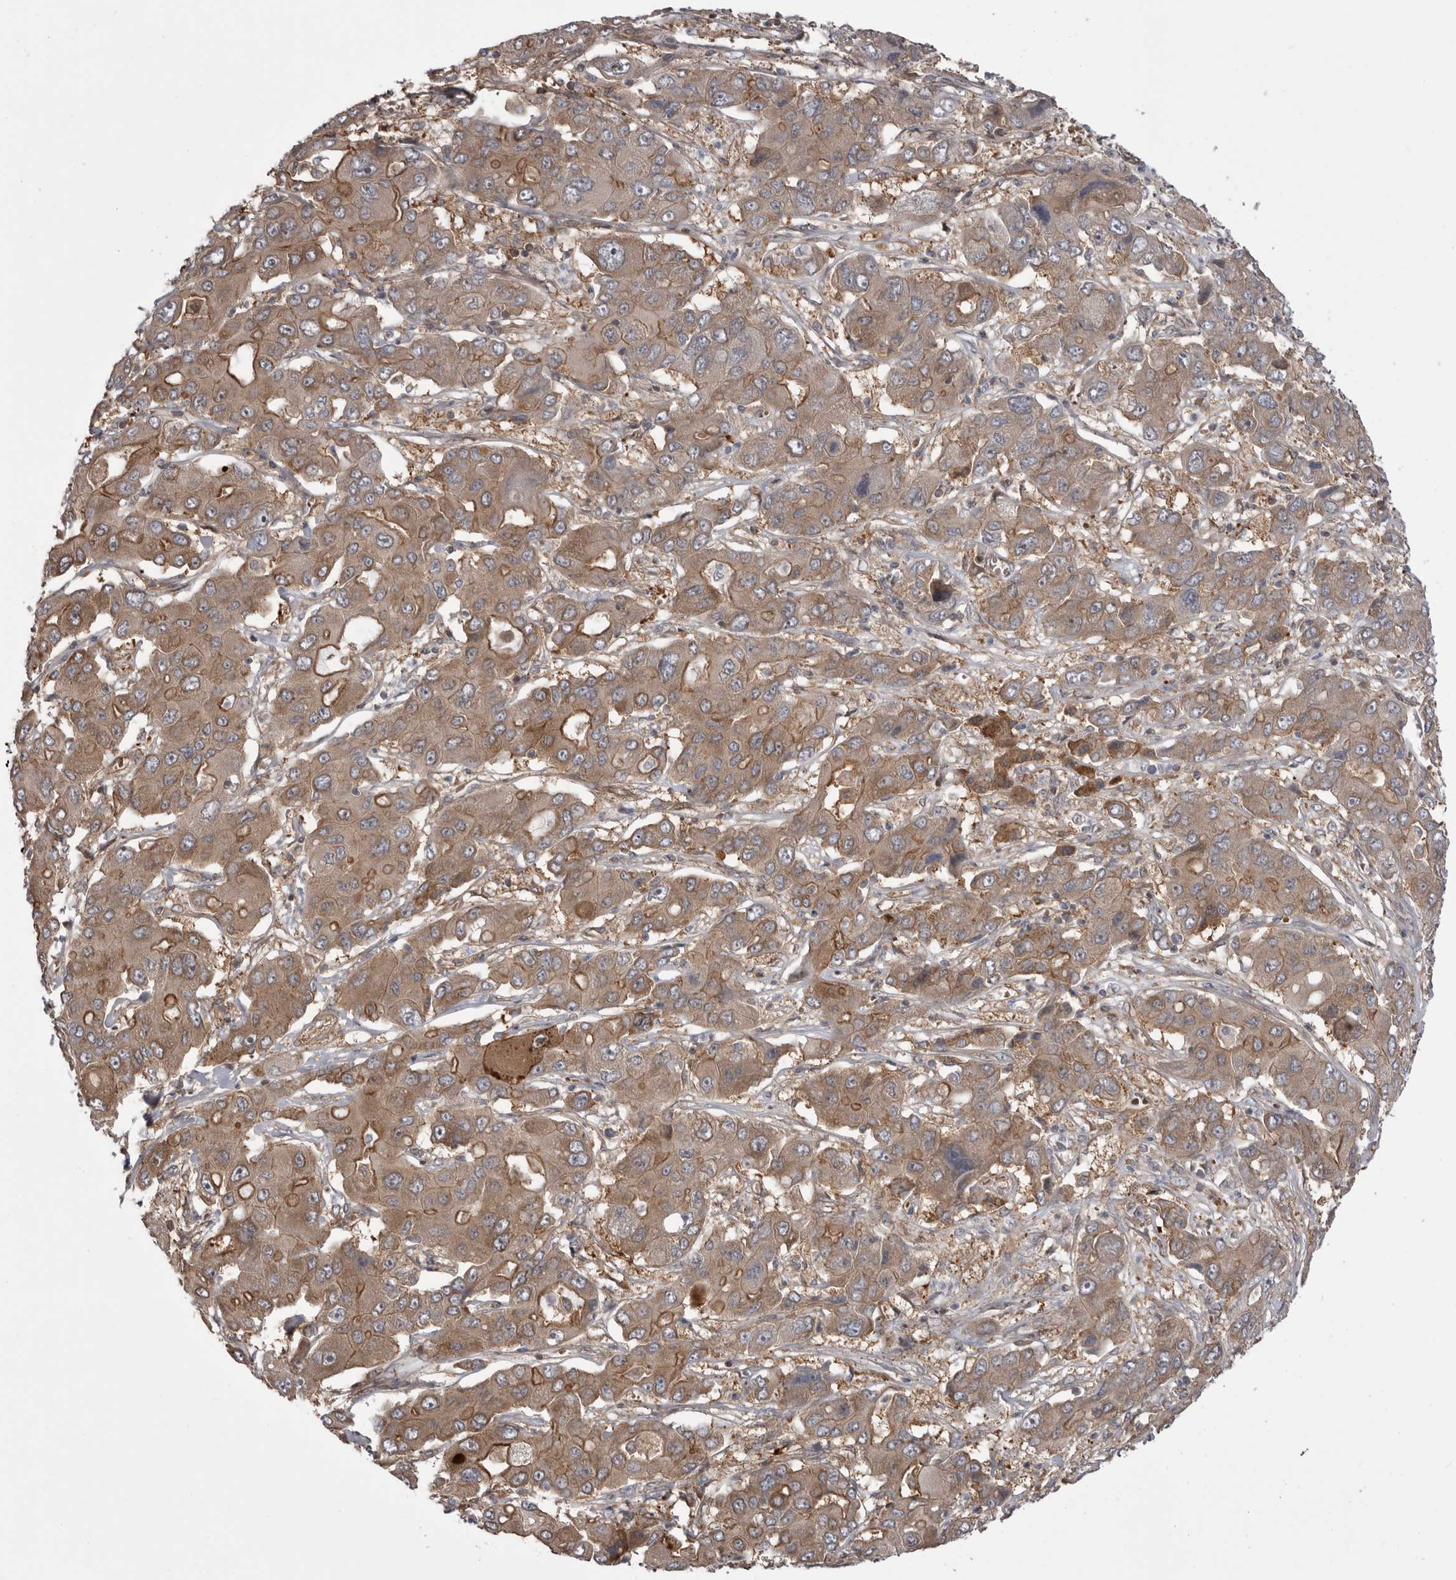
{"staining": {"intensity": "moderate", "quantity": ">75%", "location": "cytoplasmic/membranous"}, "tissue": "liver cancer", "cell_type": "Tumor cells", "image_type": "cancer", "snomed": [{"axis": "morphology", "description": "Cholangiocarcinoma"}, {"axis": "topography", "description": "Liver"}], "caption": "A brown stain shows moderate cytoplasmic/membranous expression of a protein in cholangiocarcinoma (liver) tumor cells.", "gene": "RAB3GAP2", "patient": {"sex": "male", "age": 67}}